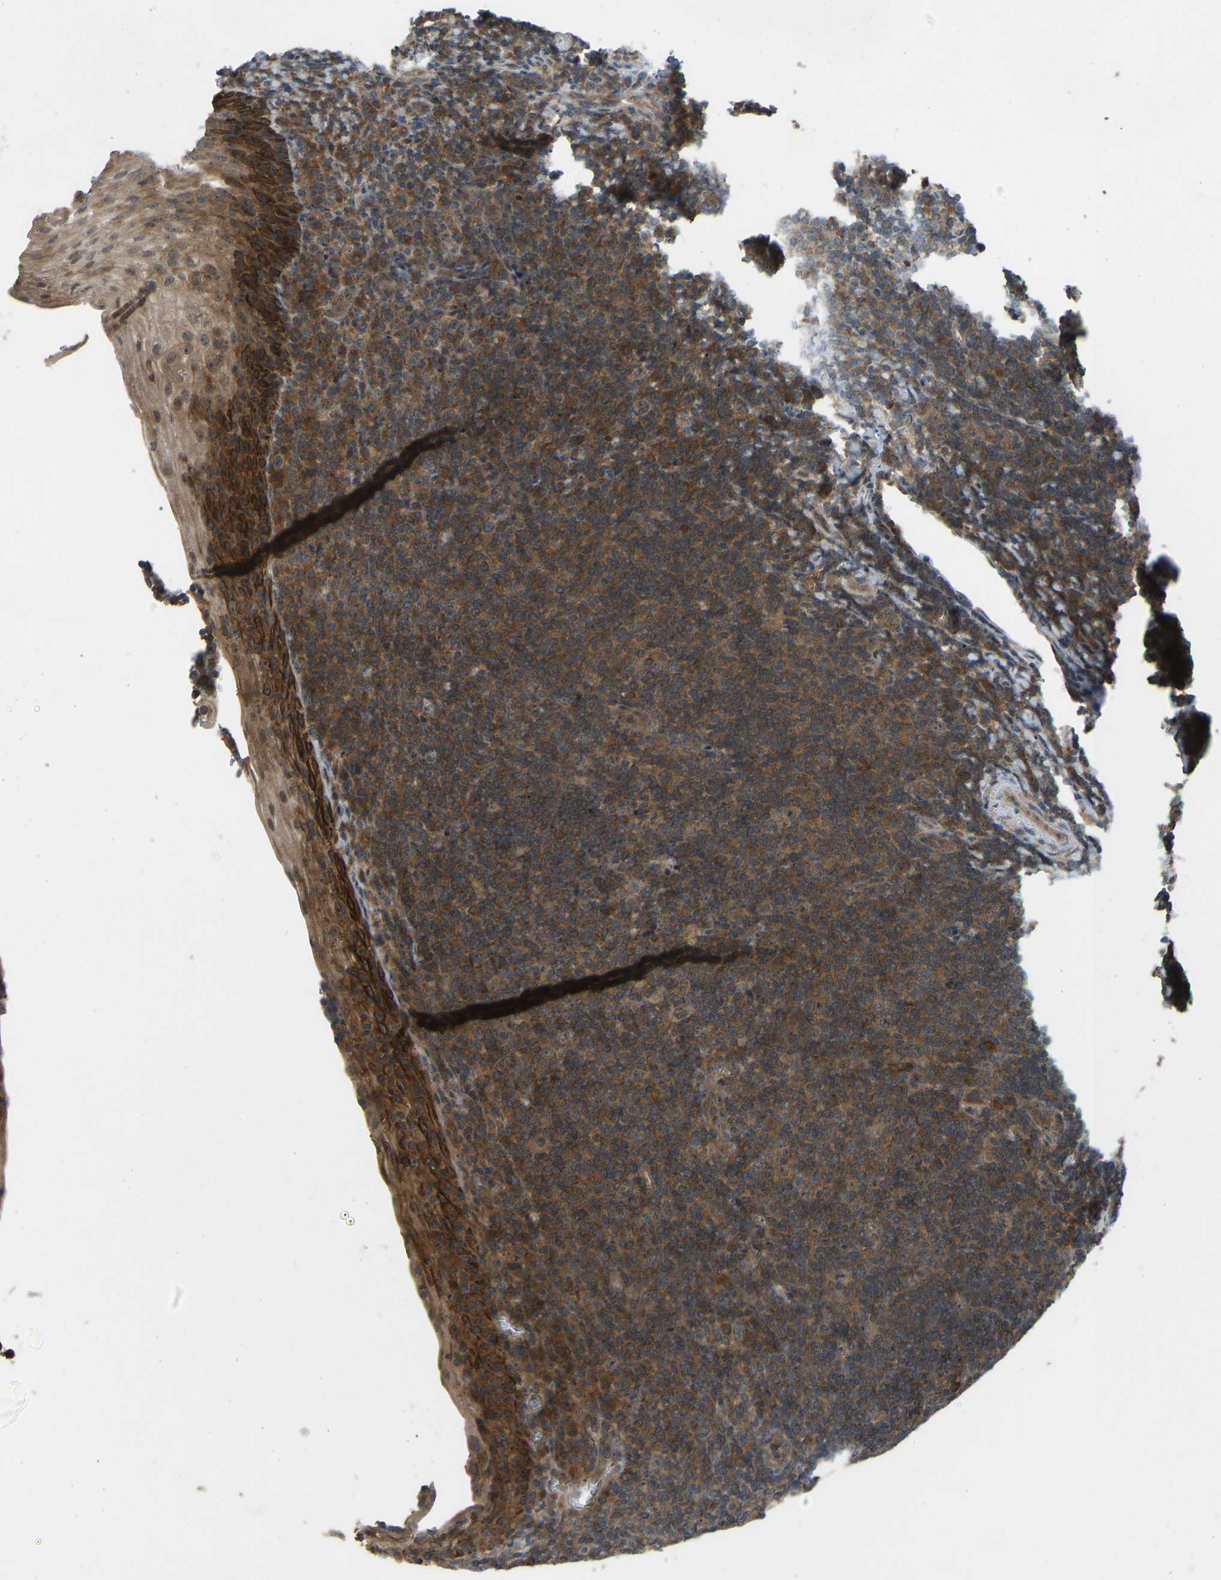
{"staining": {"intensity": "moderate", "quantity": ">75%", "location": "cytoplasmic/membranous"}, "tissue": "tonsil", "cell_type": "Germinal center cells", "image_type": "normal", "snomed": [{"axis": "morphology", "description": "Normal tissue, NOS"}, {"axis": "topography", "description": "Tonsil"}], "caption": "Tonsil stained with a brown dye displays moderate cytoplasmic/membranous positive expression in approximately >75% of germinal center cells.", "gene": "ZNF71", "patient": {"sex": "male", "age": 37}}